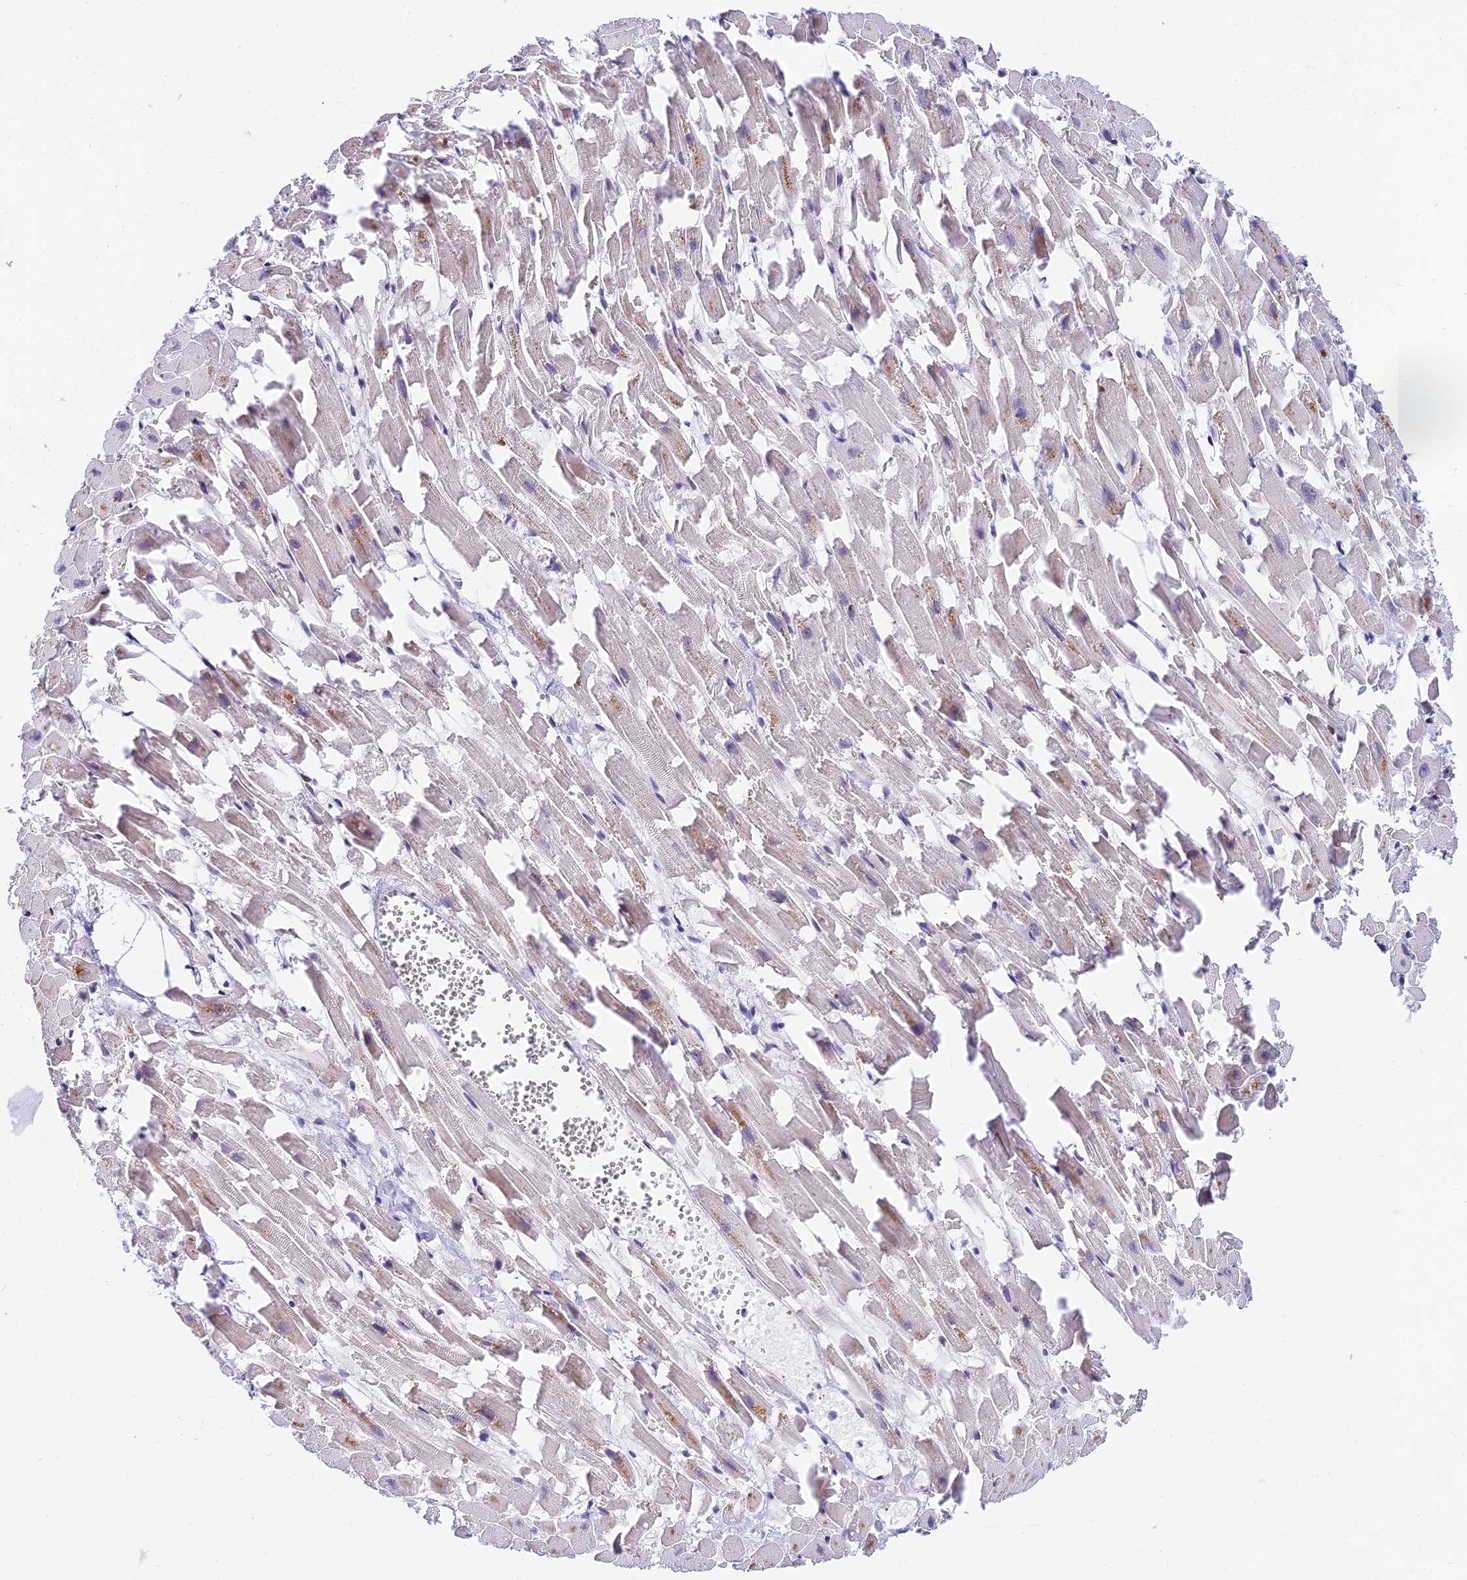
{"staining": {"intensity": "moderate", "quantity": "25%-75%", "location": "nuclear"}, "tissue": "heart muscle", "cell_type": "Cardiomyocytes", "image_type": "normal", "snomed": [{"axis": "morphology", "description": "Normal tissue, NOS"}, {"axis": "topography", "description": "Heart"}], "caption": "This photomicrograph displays IHC staining of normal human heart muscle, with medium moderate nuclear expression in about 25%-75% of cardiomyocytes.", "gene": "USP22", "patient": {"sex": "female", "age": 64}}